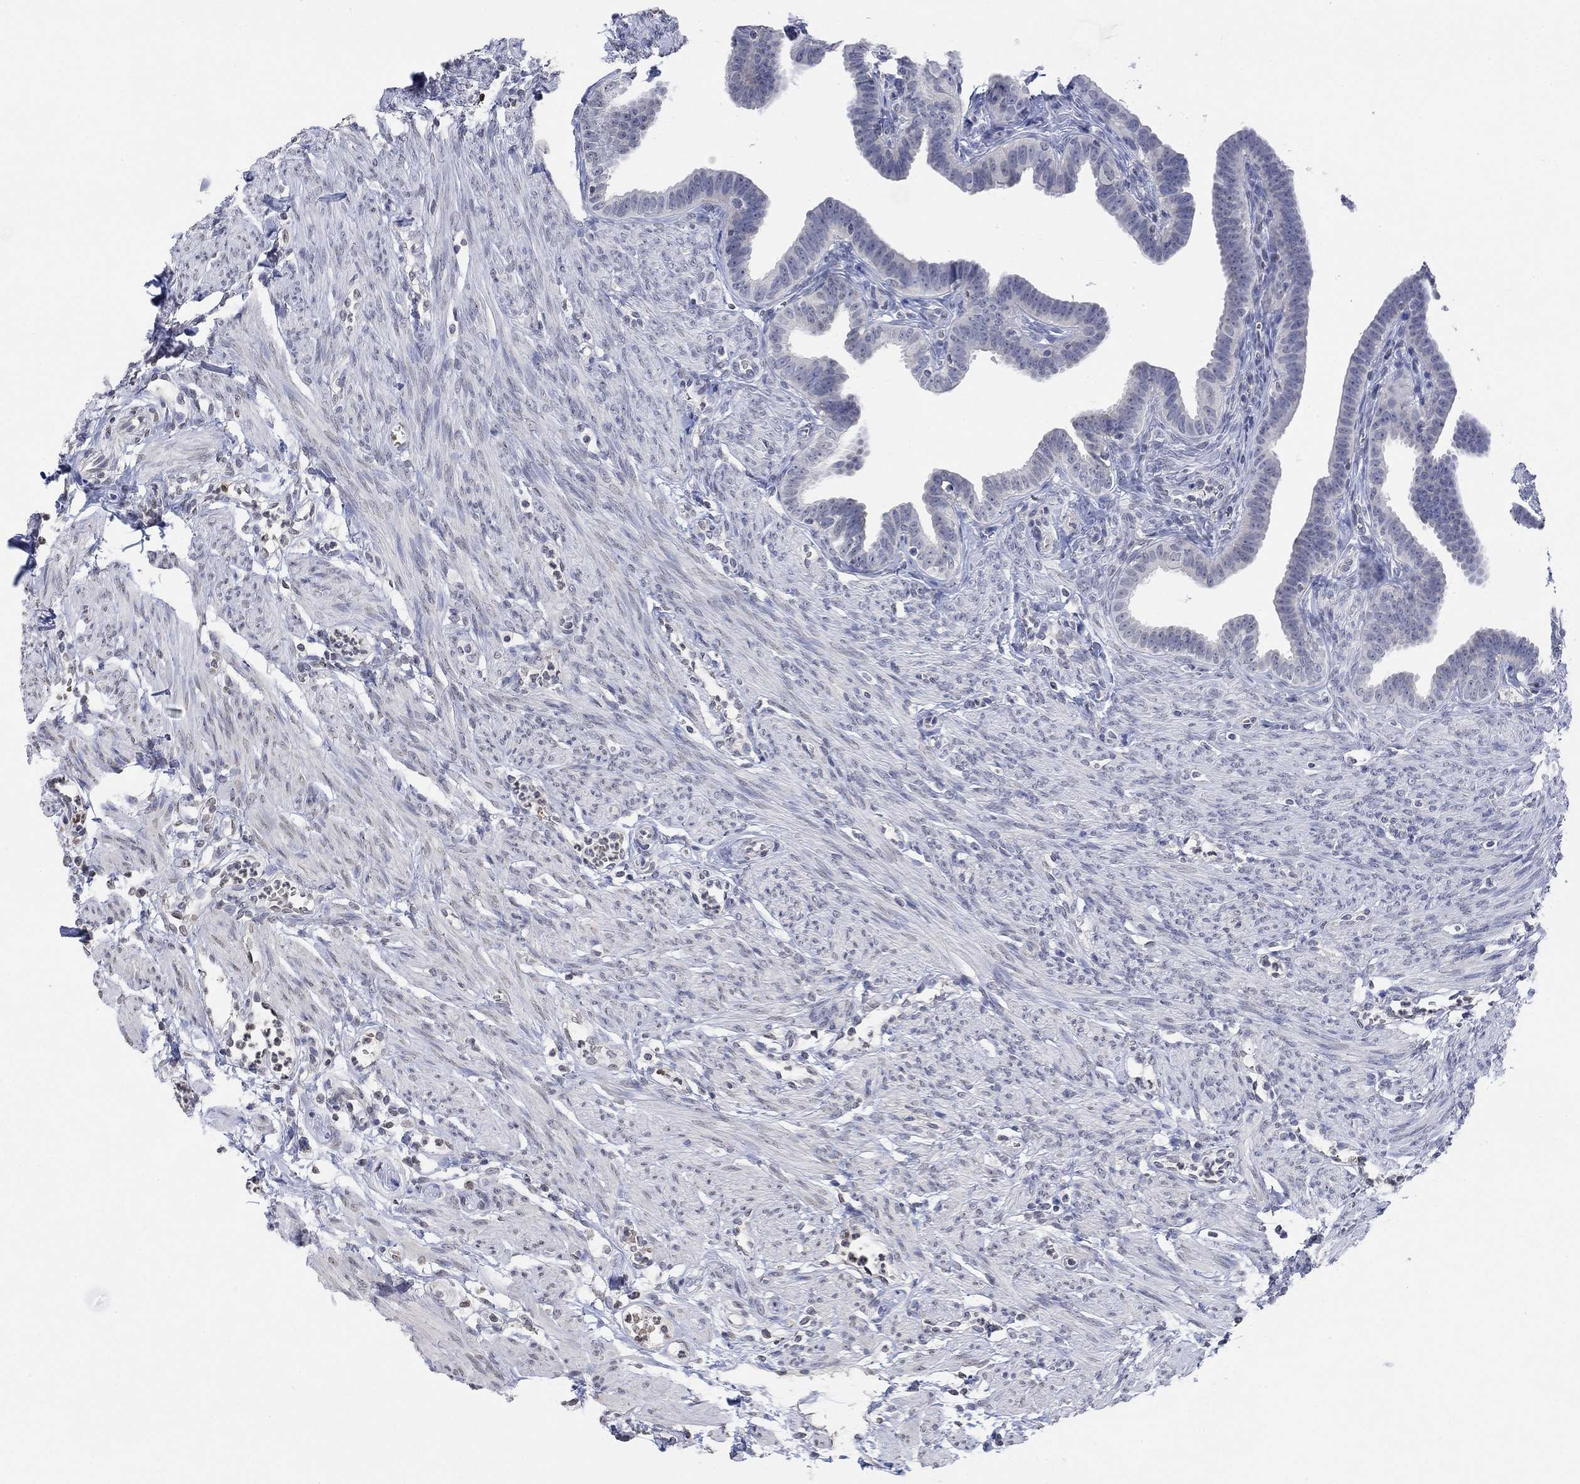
{"staining": {"intensity": "negative", "quantity": "none", "location": "none"}, "tissue": "fallopian tube", "cell_type": "Glandular cells", "image_type": "normal", "snomed": [{"axis": "morphology", "description": "Normal tissue, NOS"}, {"axis": "topography", "description": "Fallopian tube"}, {"axis": "topography", "description": "Ovary"}], "caption": "Glandular cells are negative for brown protein staining in benign fallopian tube. (DAB (3,3'-diaminobenzidine) IHC with hematoxylin counter stain).", "gene": "TMEM255A", "patient": {"sex": "female", "age": 33}}